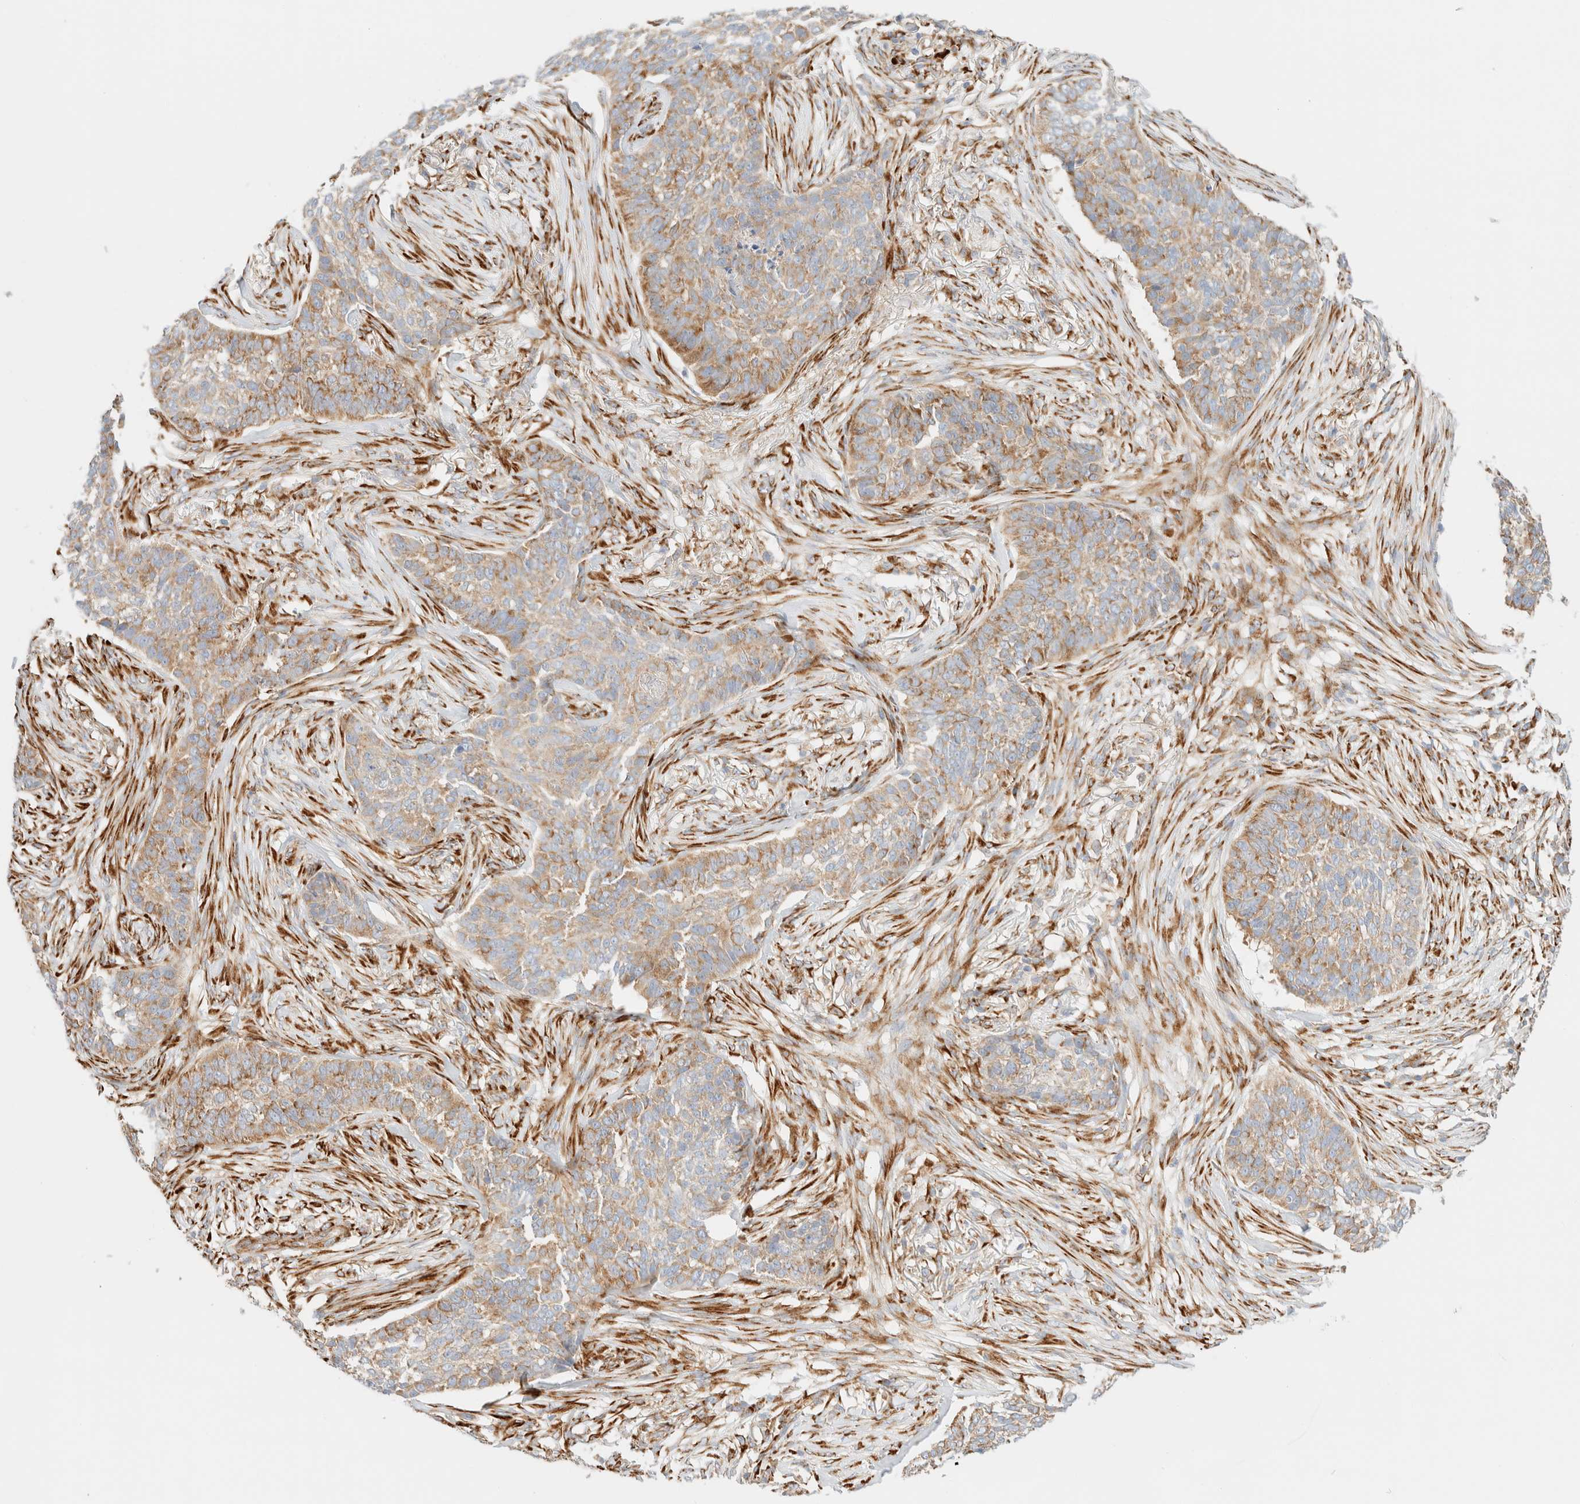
{"staining": {"intensity": "moderate", "quantity": ">75%", "location": "cytoplasmic/membranous"}, "tissue": "skin cancer", "cell_type": "Tumor cells", "image_type": "cancer", "snomed": [{"axis": "morphology", "description": "Basal cell carcinoma"}, {"axis": "topography", "description": "Skin"}], "caption": "Immunohistochemistry (IHC) staining of skin basal cell carcinoma, which demonstrates medium levels of moderate cytoplasmic/membranous expression in approximately >75% of tumor cells indicating moderate cytoplasmic/membranous protein staining. The staining was performed using DAB (3,3'-diaminobenzidine) (brown) for protein detection and nuclei were counterstained in hematoxylin (blue).", "gene": "ZC2HC1A", "patient": {"sex": "male", "age": 85}}